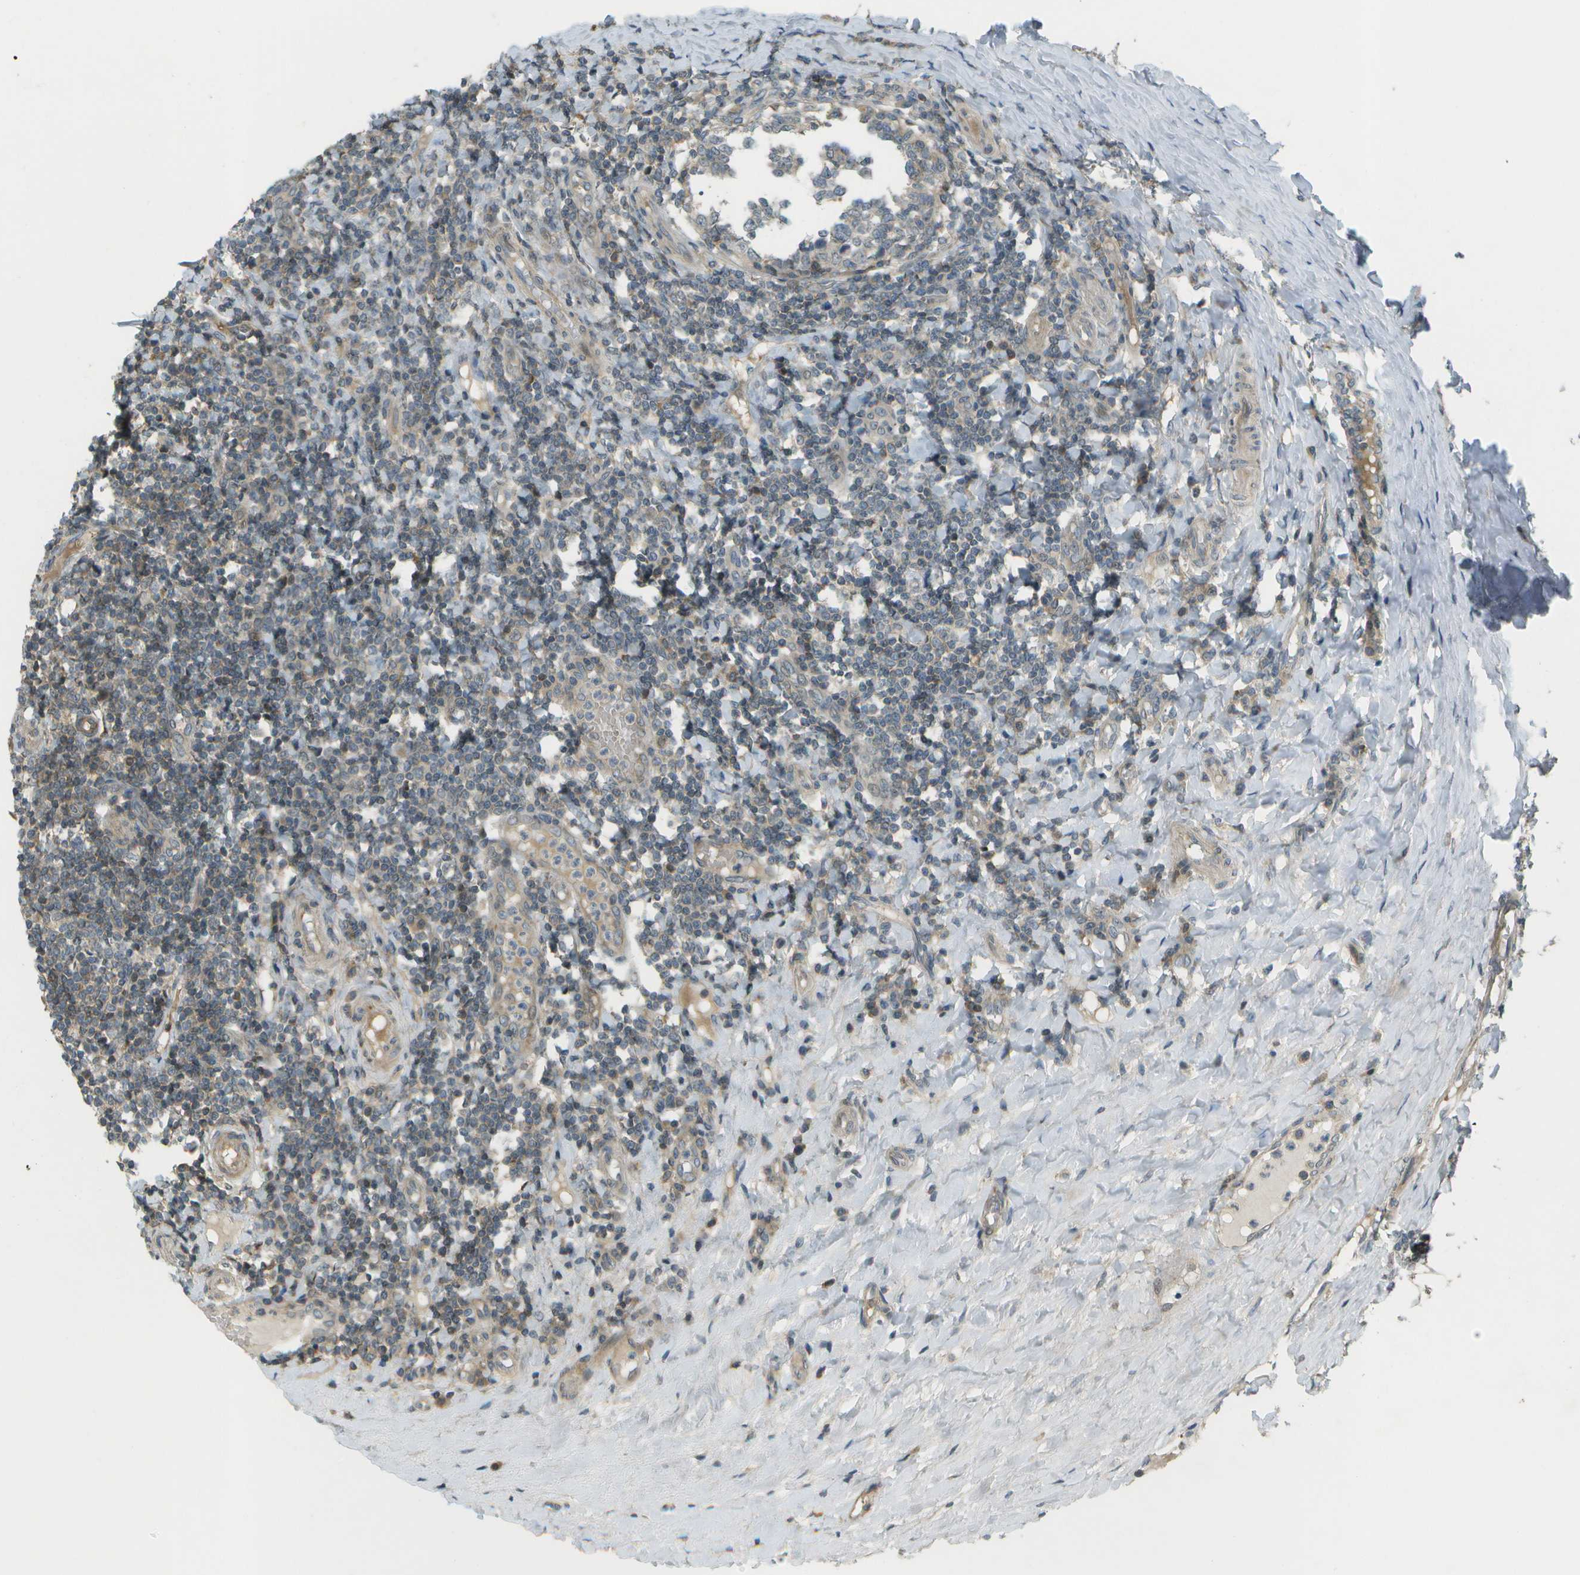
{"staining": {"intensity": "strong", "quantity": "<25%", "location": "cytoplasmic/membranous"}, "tissue": "tonsil", "cell_type": "Germinal center cells", "image_type": "normal", "snomed": [{"axis": "morphology", "description": "Normal tissue, NOS"}, {"axis": "topography", "description": "Tonsil"}], "caption": "This is a photomicrograph of immunohistochemistry staining of normal tonsil, which shows strong positivity in the cytoplasmic/membranous of germinal center cells.", "gene": "WNK2", "patient": {"sex": "female", "age": 19}}